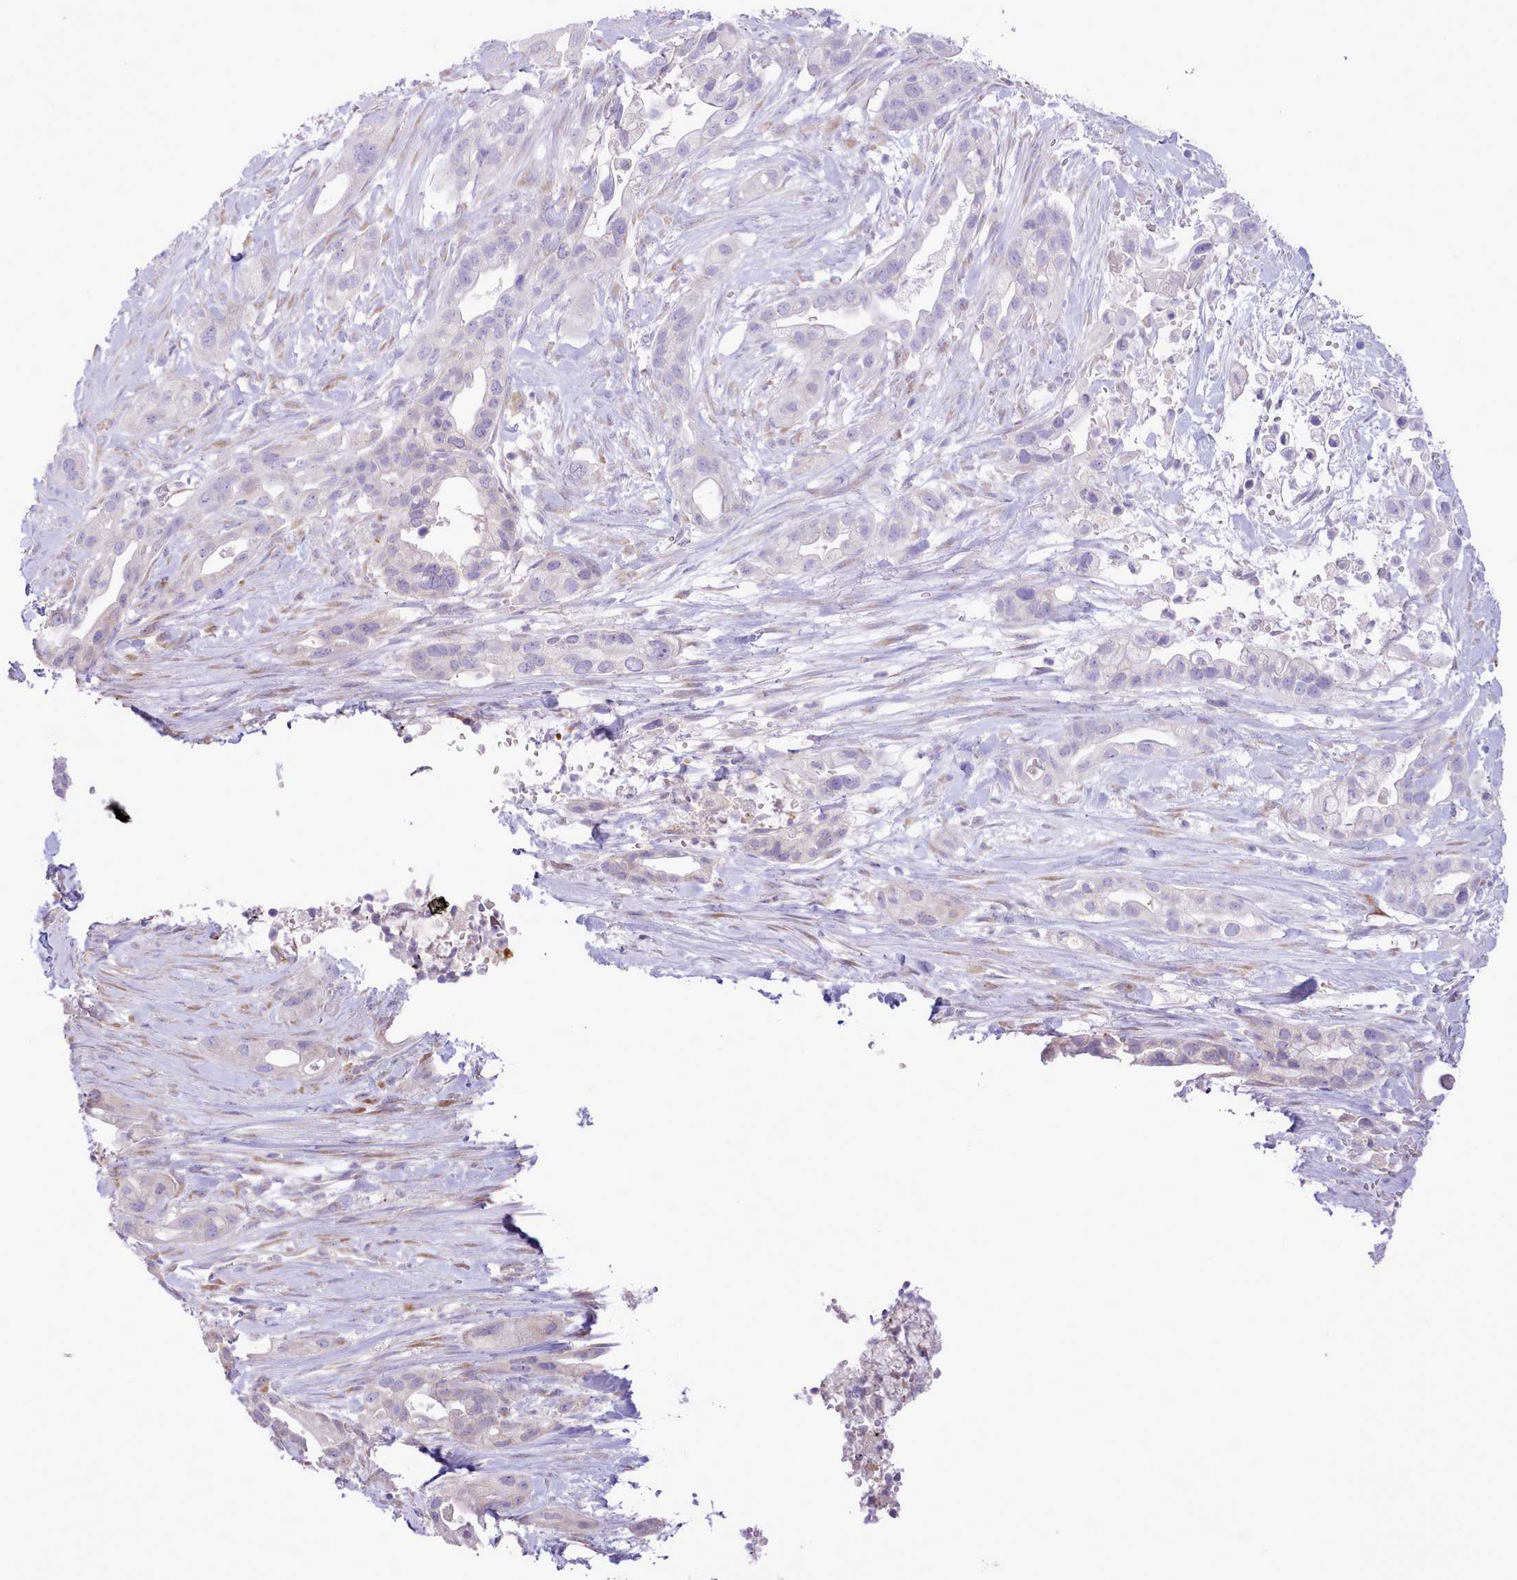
{"staining": {"intensity": "negative", "quantity": "none", "location": "none"}, "tissue": "pancreatic cancer", "cell_type": "Tumor cells", "image_type": "cancer", "snomed": [{"axis": "morphology", "description": "Adenocarcinoma, NOS"}, {"axis": "topography", "description": "Pancreas"}], "caption": "DAB (3,3'-diaminobenzidine) immunohistochemical staining of adenocarcinoma (pancreatic) displays no significant staining in tumor cells.", "gene": "CCL1", "patient": {"sex": "male", "age": 44}}